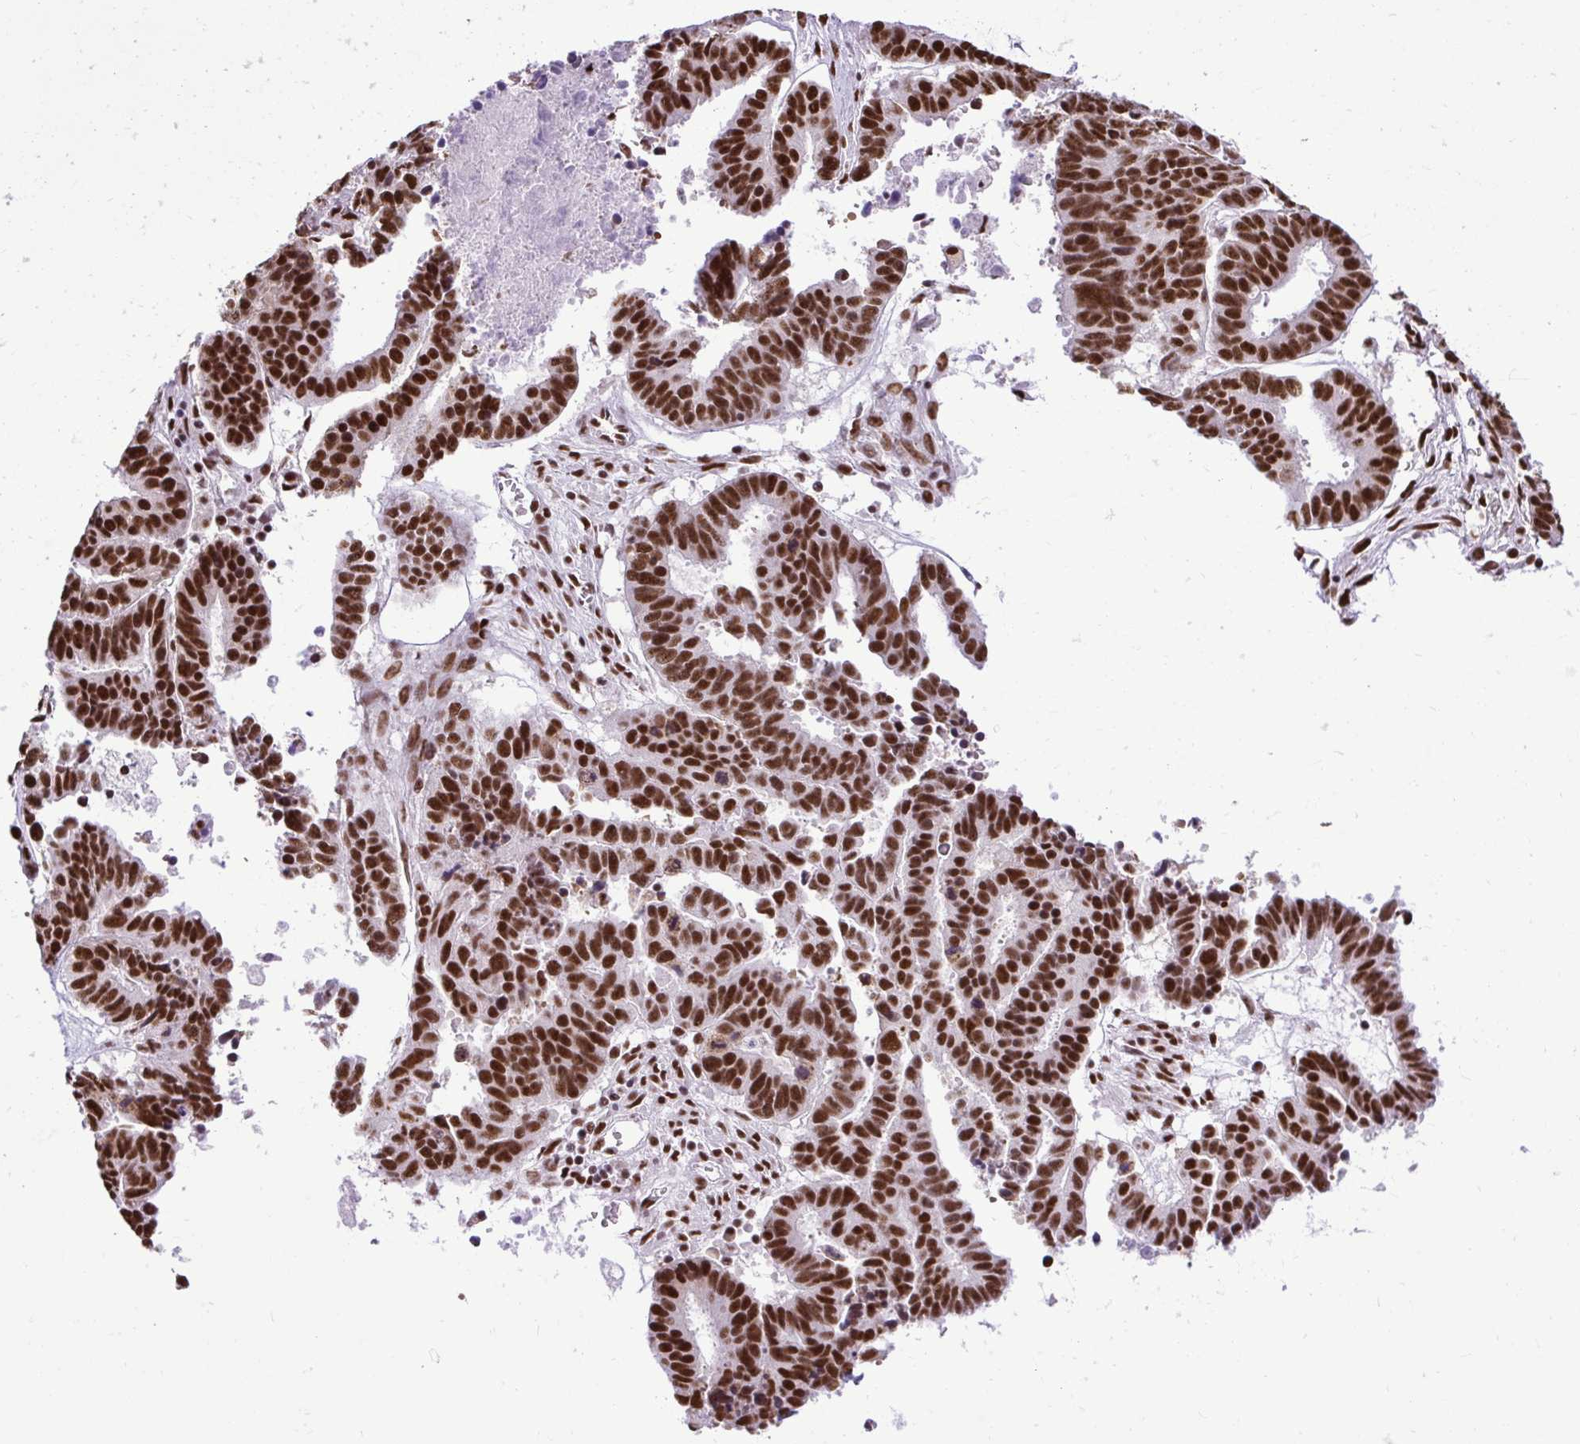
{"staining": {"intensity": "strong", "quantity": ">75%", "location": "nuclear"}, "tissue": "ovarian cancer", "cell_type": "Tumor cells", "image_type": "cancer", "snomed": [{"axis": "morphology", "description": "Carcinoma, endometroid"}, {"axis": "morphology", "description": "Cystadenocarcinoma, serous, NOS"}, {"axis": "topography", "description": "Ovary"}], "caption": "Strong nuclear protein staining is appreciated in about >75% of tumor cells in ovarian cancer (endometroid carcinoma).", "gene": "PRPF19", "patient": {"sex": "female", "age": 45}}